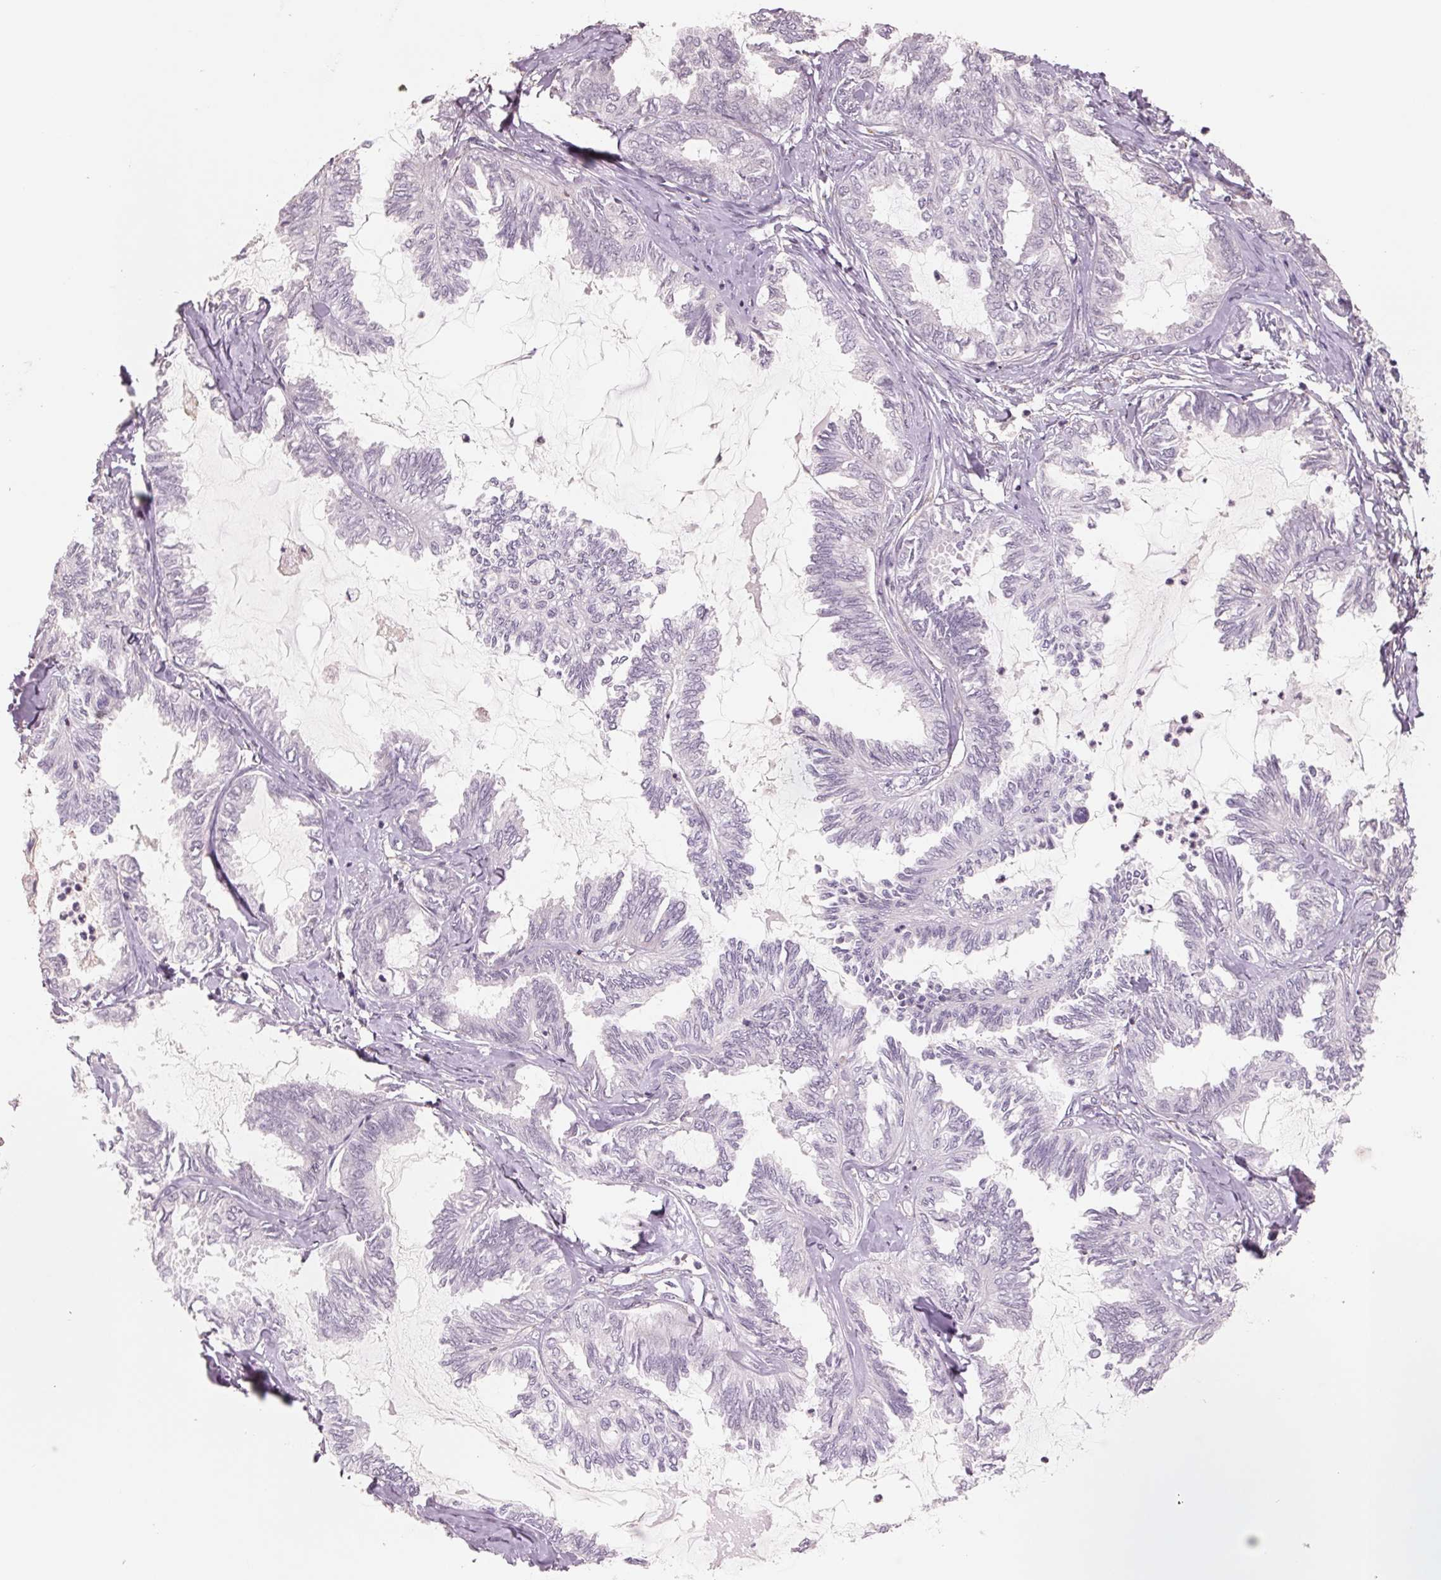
{"staining": {"intensity": "negative", "quantity": "none", "location": "none"}, "tissue": "ovarian cancer", "cell_type": "Tumor cells", "image_type": "cancer", "snomed": [{"axis": "morphology", "description": "Carcinoma, endometroid"}, {"axis": "topography", "description": "Ovary"}], "caption": "Immunohistochemical staining of human ovarian endometroid carcinoma demonstrates no significant staining in tumor cells. Brightfield microscopy of immunohistochemistry stained with DAB (brown) and hematoxylin (blue), captured at high magnification.", "gene": "FTCD", "patient": {"sex": "female", "age": 70}}